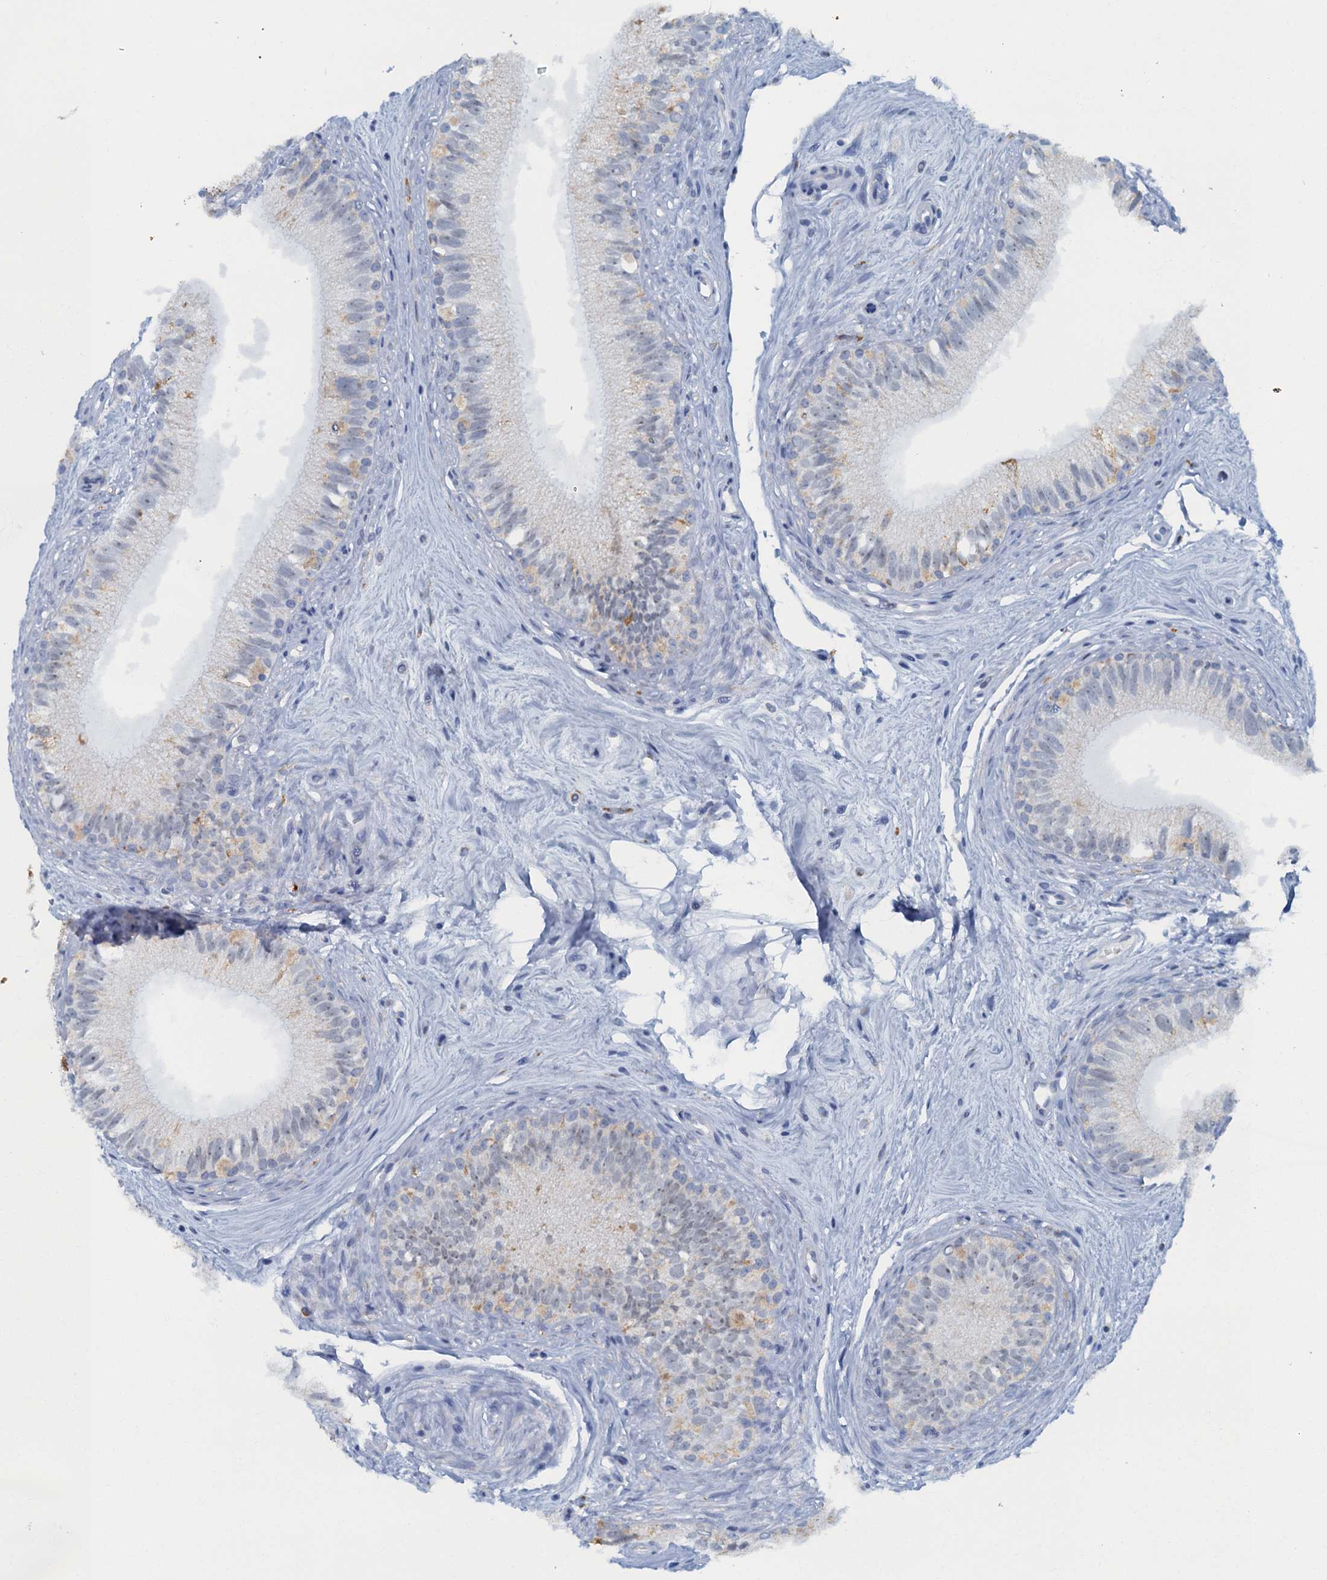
{"staining": {"intensity": "weak", "quantity": "<25%", "location": "cytoplasmic/membranous,nuclear"}, "tissue": "epididymis", "cell_type": "Glandular cells", "image_type": "normal", "snomed": [{"axis": "morphology", "description": "Normal tissue, NOS"}, {"axis": "topography", "description": "Epididymis"}], "caption": "Human epididymis stained for a protein using IHC reveals no staining in glandular cells.", "gene": "RAD9B", "patient": {"sex": "male", "age": 71}}